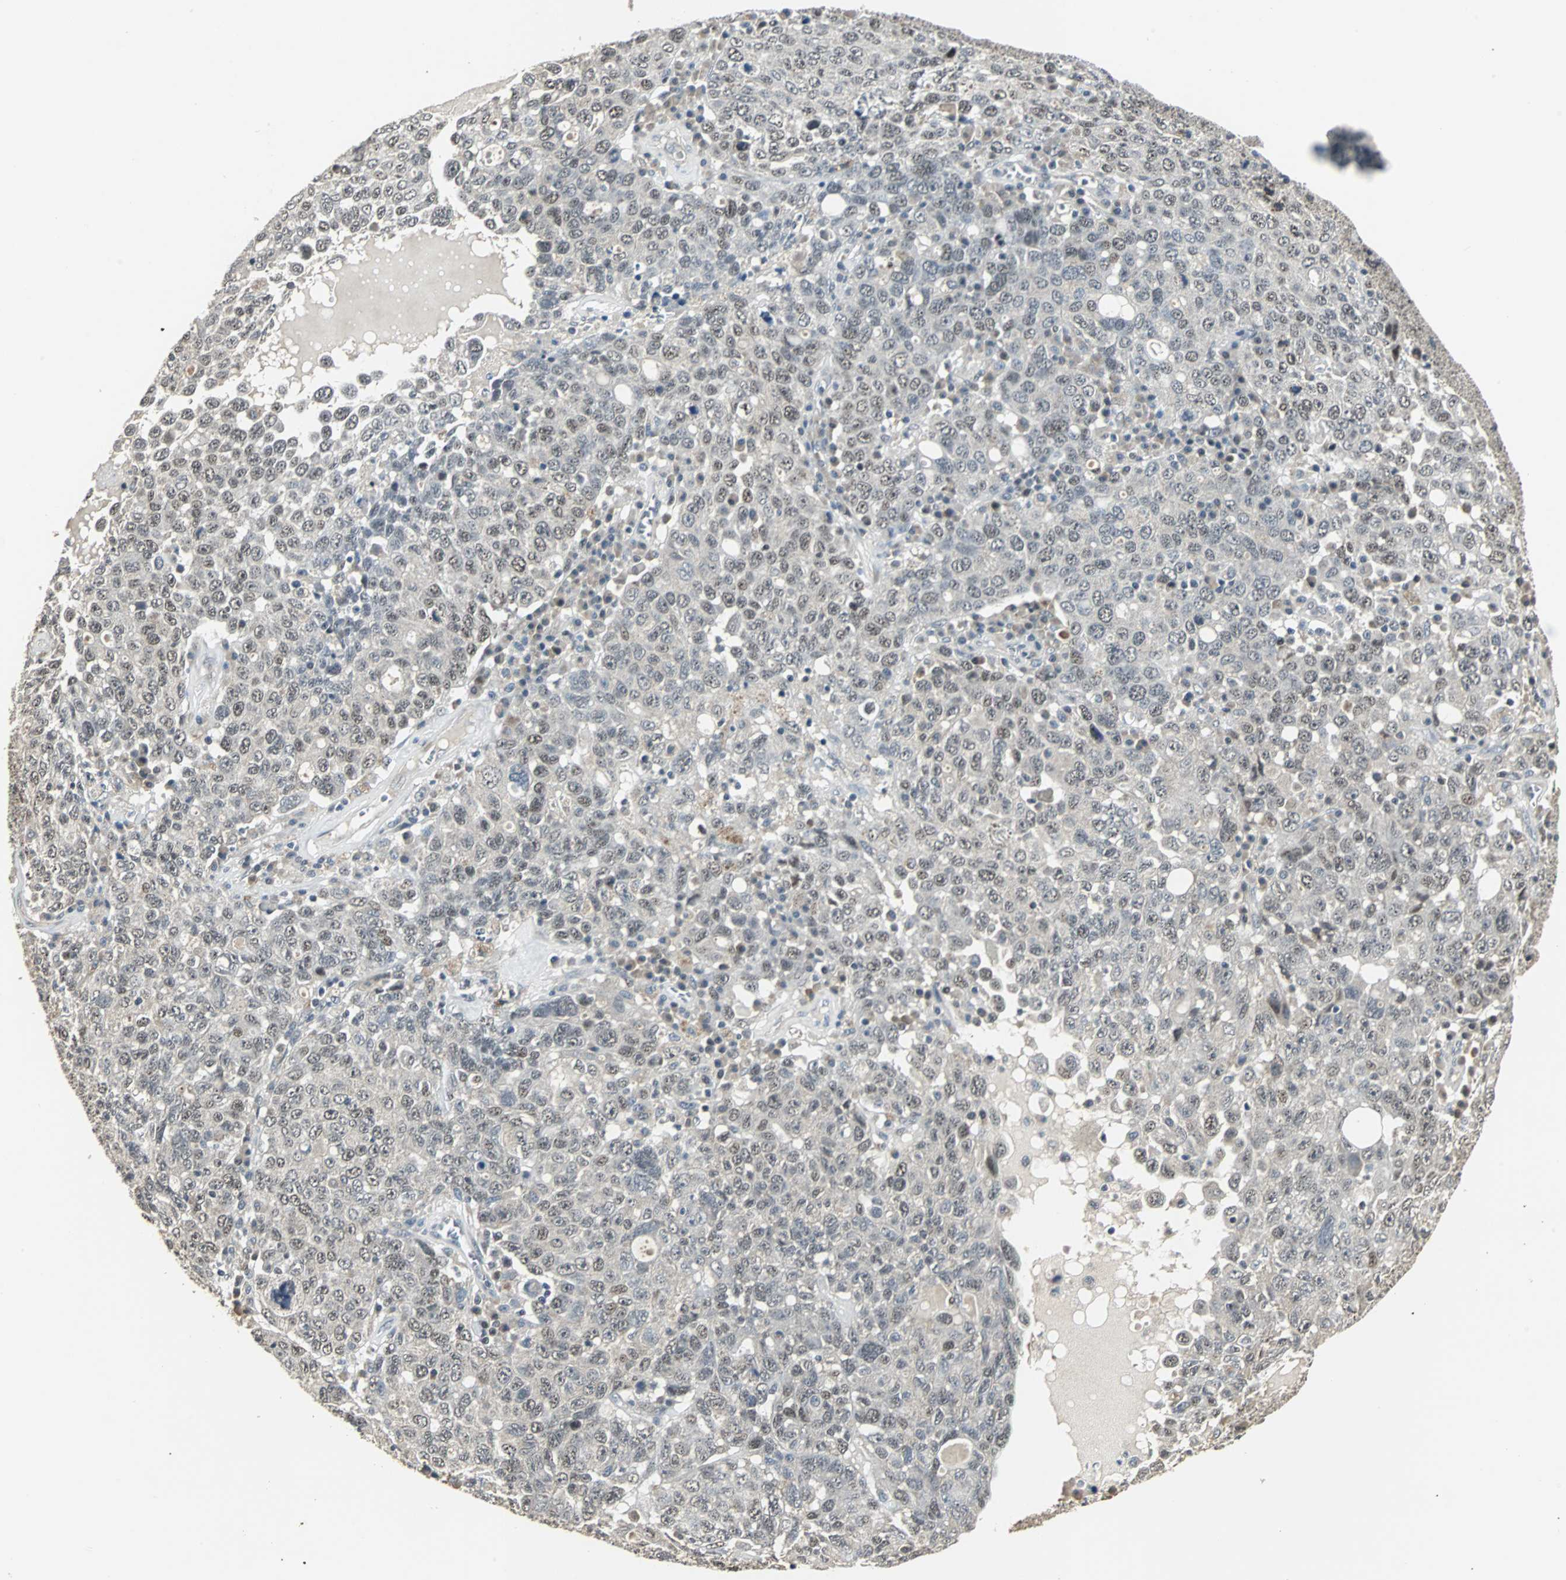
{"staining": {"intensity": "weak", "quantity": "25%-75%", "location": "nuclear"}, "tissue": "ovarian cancer", "cell_type": "Tumor cells", "image_type": "cancer", "snomed": [{"axis": "morphology", "description": "Carcinoma, endometroid"}, {"axis": "topography", "description": "Ovary"}], "caption": "Immunohistochemistry (DAB (3,3'-diaminobenzidine)) staining of human ovarian endometroid carcinoma demonstrates weak nuclear protein expression in about 25%-75% of tumor cells.", "gene": "MED4", "patient": {"sex": "female", "age": 62}}